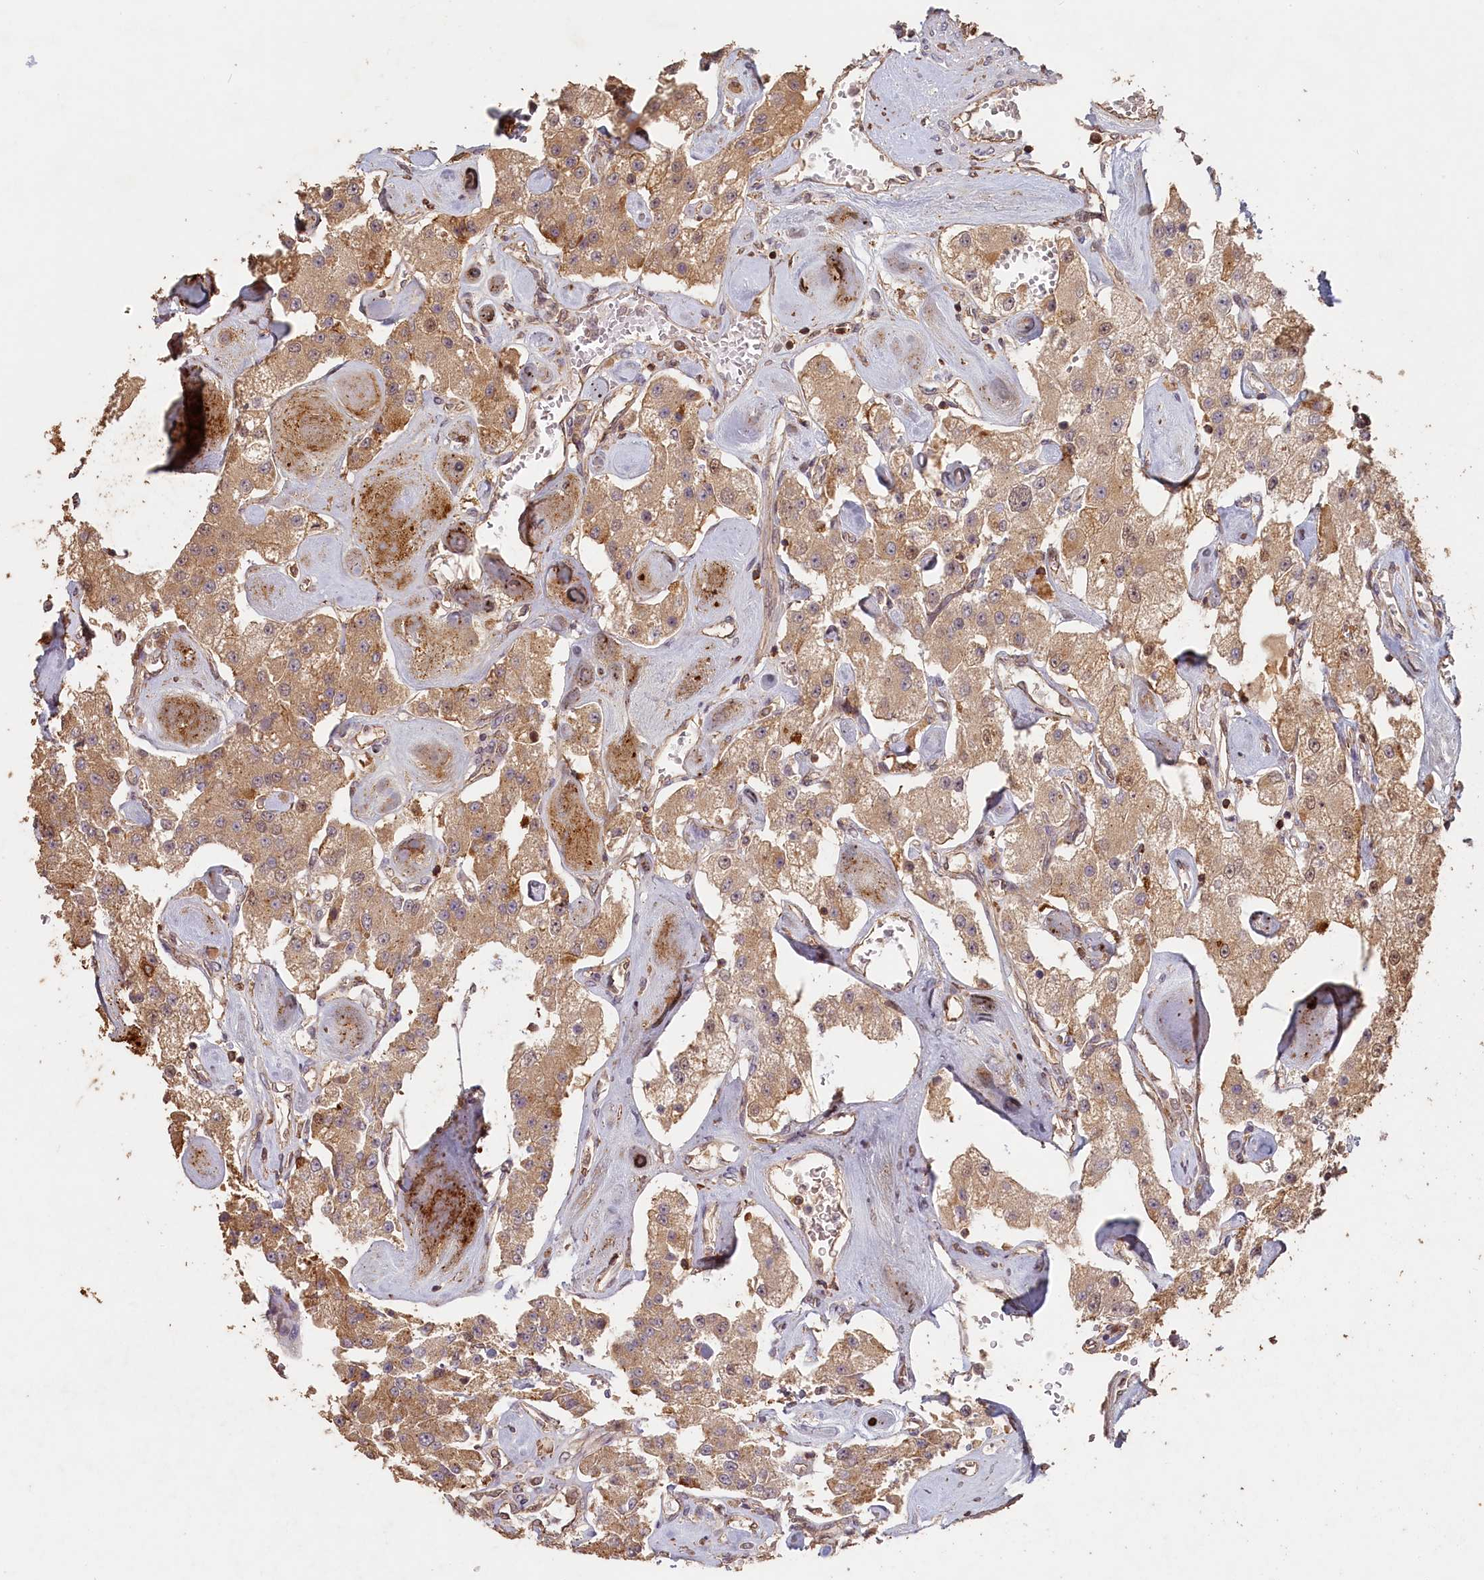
{"staining": {"intensity": "moderate", "quantity": "25%-75%", "location": "cytoplasmic/membranous"}, "tissue": "carcinoid", "cell_type": "Tumor cells", "image_type": "cancer", "snomed": [{"axis": "morphology", "description": "Carcinoid, malignant, NOS"}, {"axis": "topography", "description": "Pancreas"}], "caption": "Brown immunohistochemical staining in human carcinoid exhibits moderate cytoplasmic/membranous positivity in approximately 25%-75% of tumor cells.", "gene": "MADD", "patient": {"sex": "male", "age": 41}}